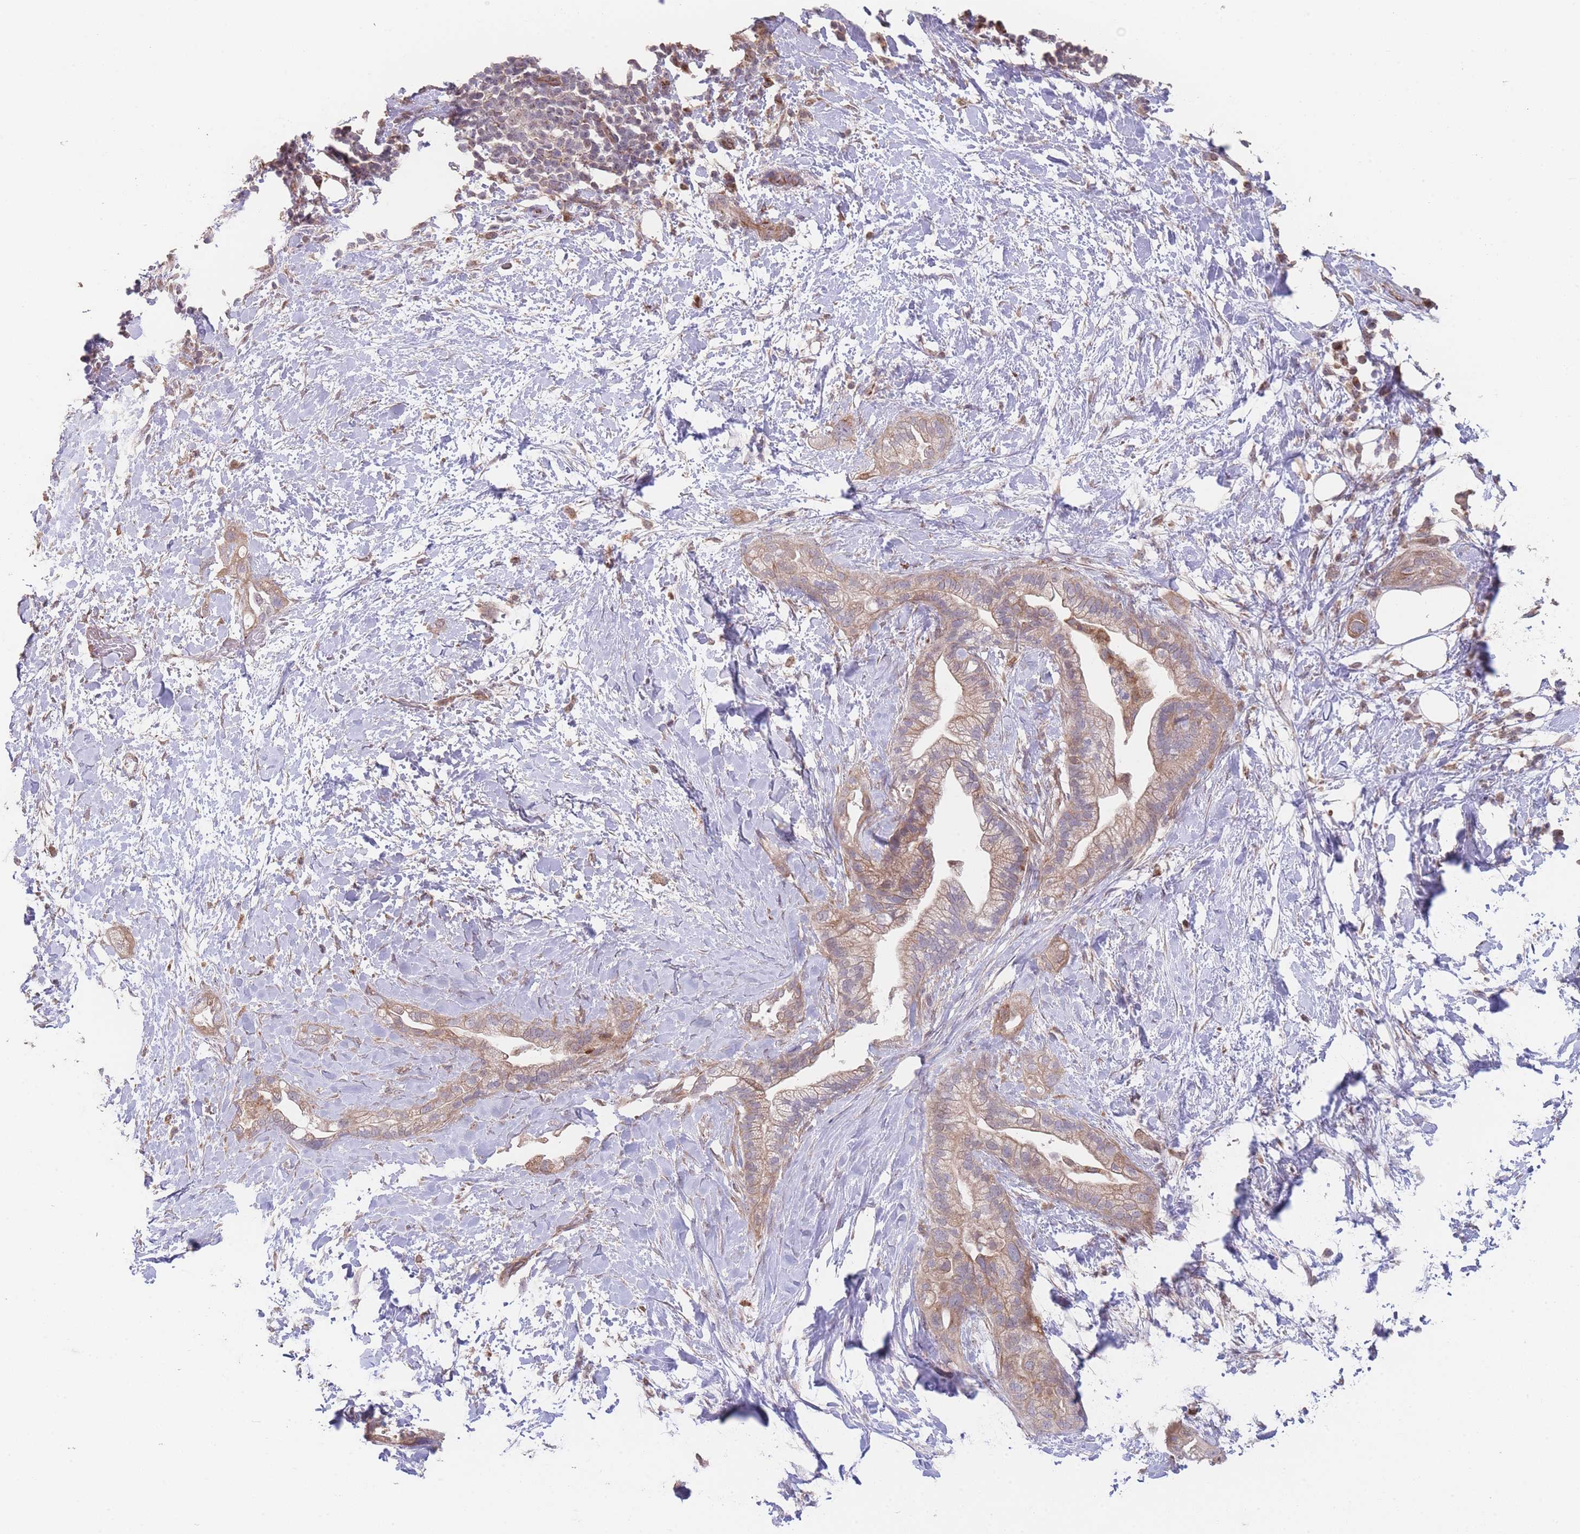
{"staining": {"intensity": "moderate", "quantity": ">75%", "location": "cytoplasmic/membranous"}, "tissue": "pancreatic cancer", "cell_type": "Tumor cells", "image_type": "cancer", "snomed": [{"axis": "morphology", "description": "Adenocarcinoma, NOS"}, {"axis": "topography", "description": "Pancreas"}], "caption": "This is an image of immunohistochemistry (IHC) staining of pancreatic cancer (adenocarcinoma), which shows moderate positivity in the cytoplasmic/membranous of tumor cells.", "gene": "PXMP4", "patient": {"sex": "male", "age": 44}}